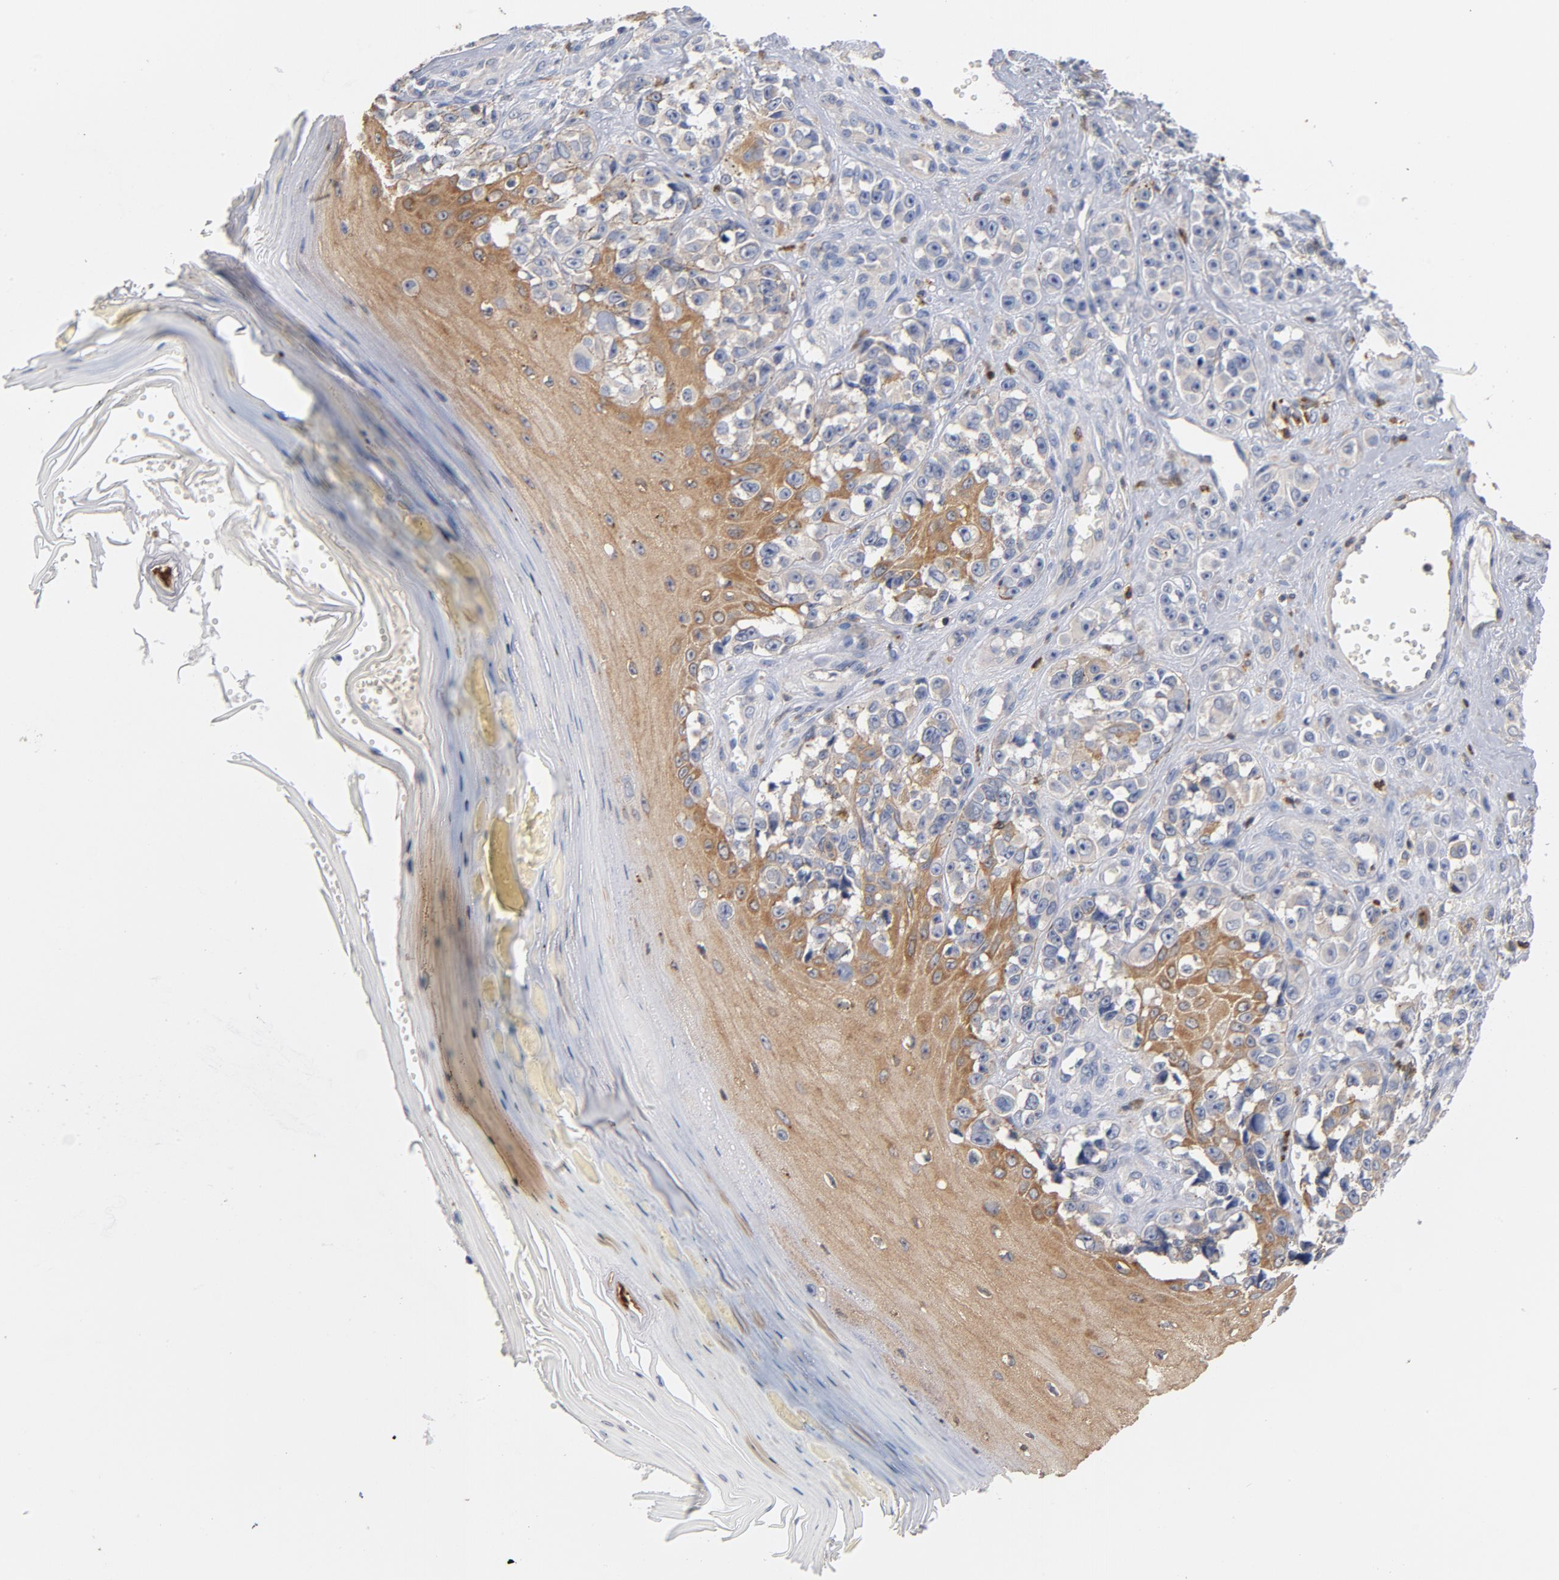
{"staining": {"intensity": "negative", "quantity": "none", "location": "none"}, "tissue": "melanoma", "cell_type": "Tumor cells", "image_type": "cancer", "snomed": [{"axis": "morphology", "description": "Malignant melanoma, NOS"}, {"axis": "topography", "description": "Skin"}], "caption": "Protein analysis of melanoma displays no significant expression in tumor cells.", "gene": "EZR", "patient": {"sex": "female", "age": 82}}